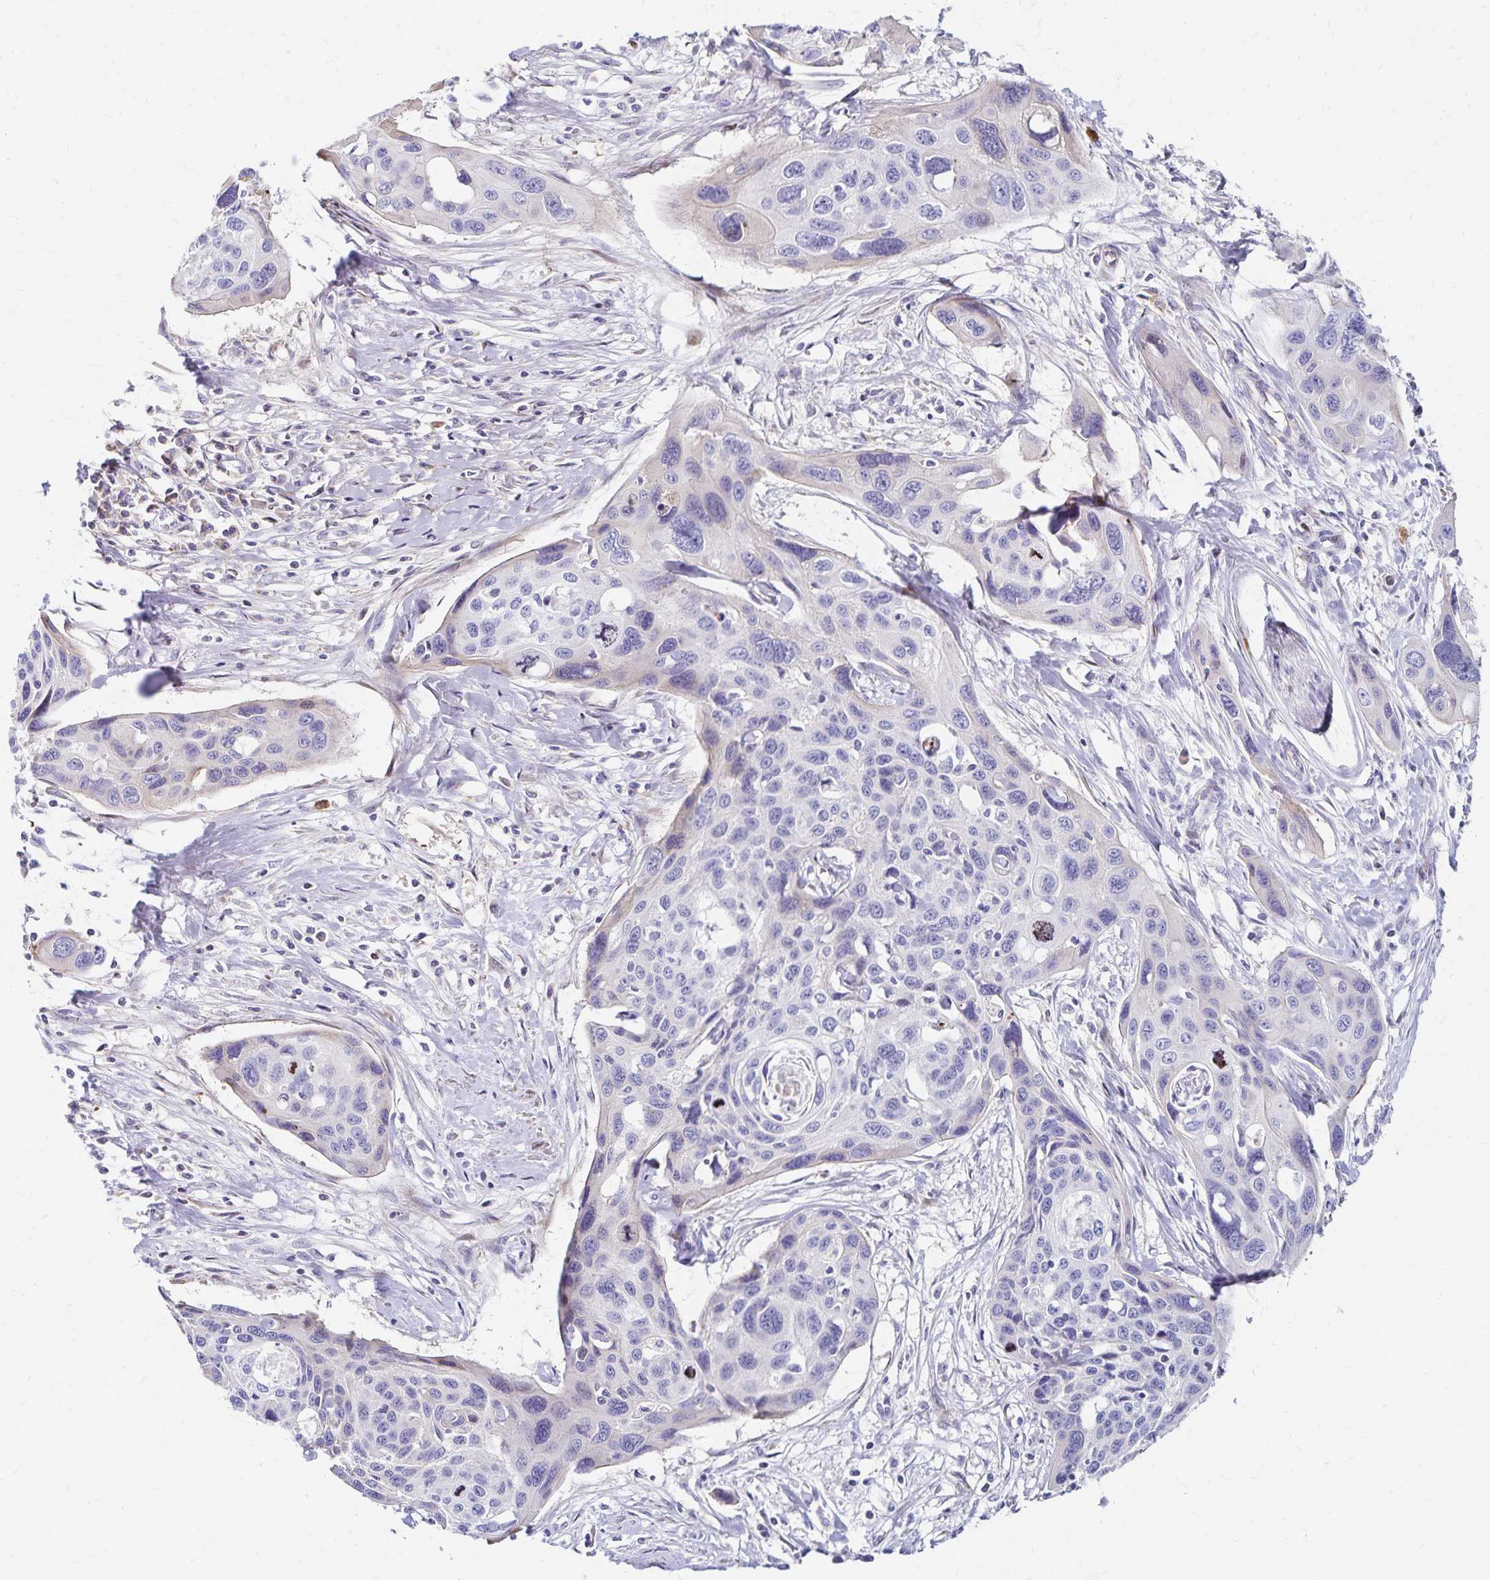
{"staining": {"intensity": "negative", "quantity": "none", "location": "none"}, "tissue": "cervical cancer", "cell_type": "Tumor cells", "image_type": "cancer", "snomed": [{"axis": "morphology", "description": "Squamous cell carcinoma, NOS"}, {"axis": "topography", "description": "Cervix"}], "caption": "This photomicrograph is of cervical cancer stained with immunohistochemistry to label a protein in brown with the nuclei are counter-stained blue. There is no positivity in tumor cells.", "gene": "NECAP1", "patient": {"sex": "female", "age": 31}}